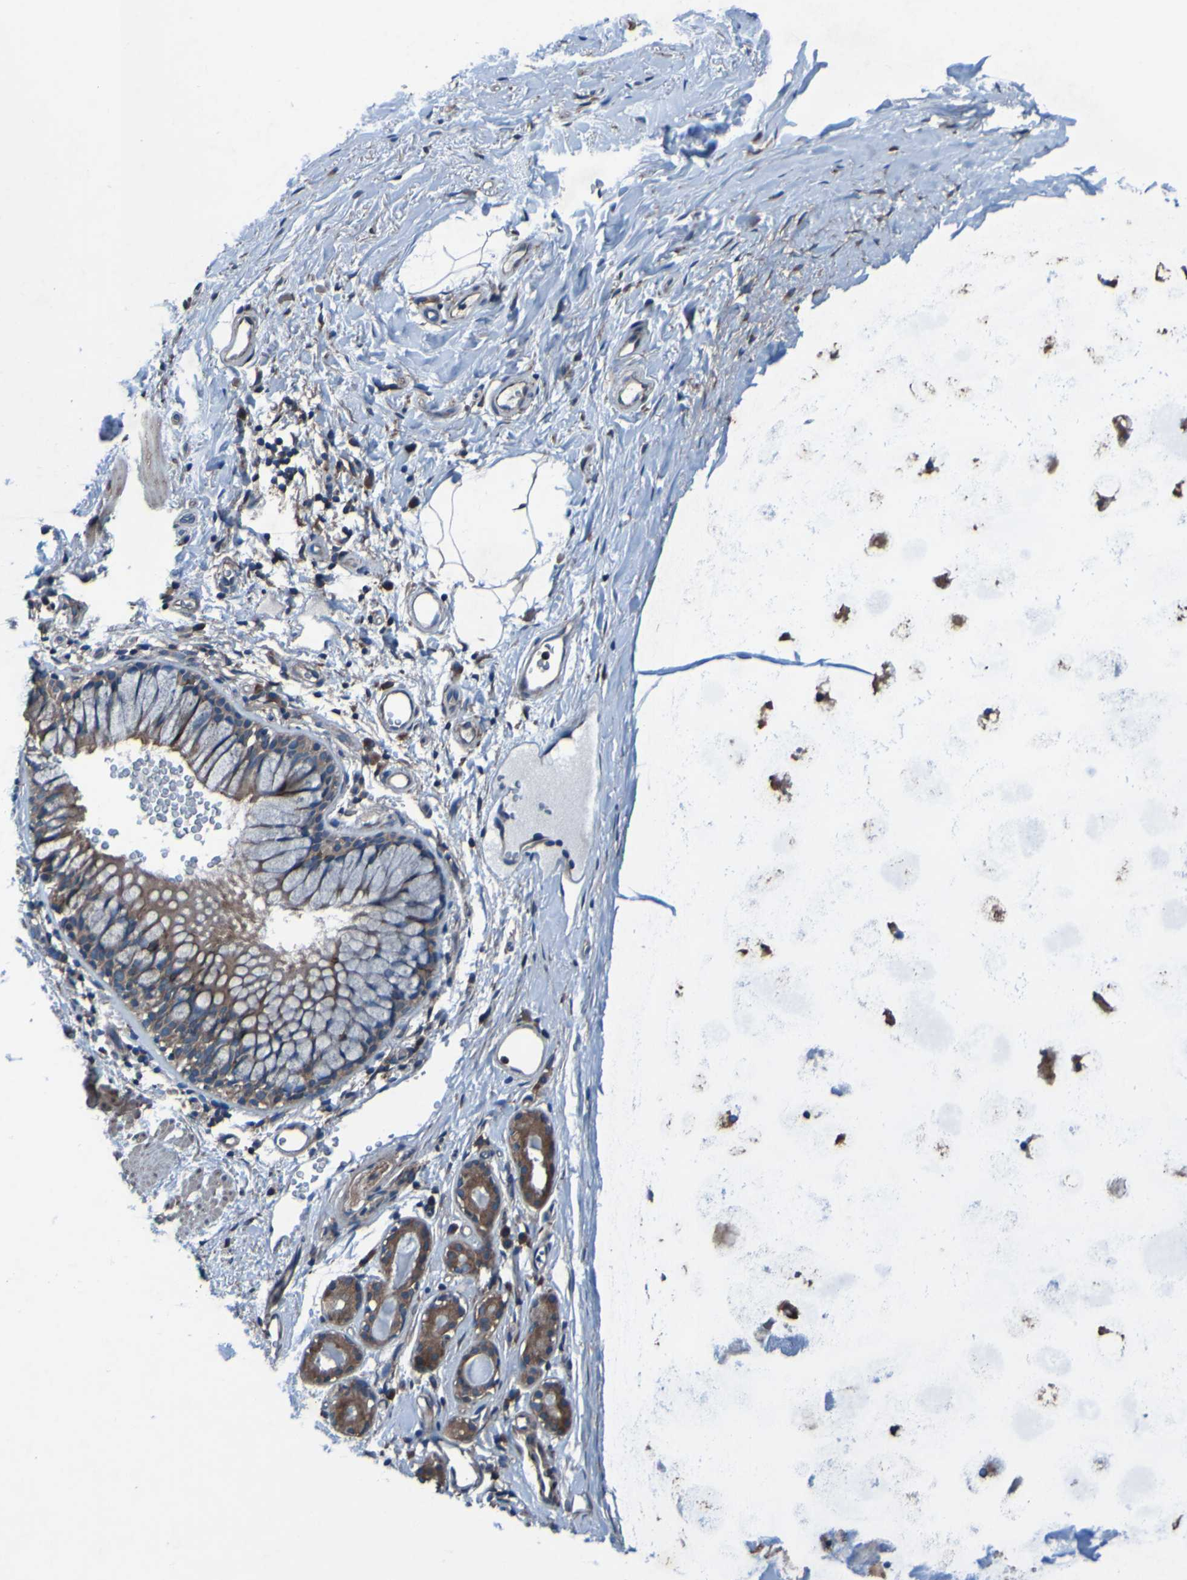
{"staining": {"intensity": "moderate", "quantity": ">75%", "location": "cytoplasmic/membranous"}, "tissue": "bronchus", "cell_type": "Respiratory epithelial cells", "image_type": "normal", "snomed": [{"axis": "morphology", "description": "Normal tissue, NOS"}, {"axis": "topography", "description": "Cartilage tissue"}, {"axis": "topography", "description": "Bronchus"}], "caption": "Immunohistochemistry (IHC) of unremarkable bronchus reveals medium levels of moderate cytoplasmic/membranous positivity in about >75% of respiratory epithelial cells. (DAB (3,3'-diaminobenzidine) IHC, brown staining for protein, blue staining for nuclei).", "gene": "RAB5B", "patient": {"sex": "female", "age": 53}}